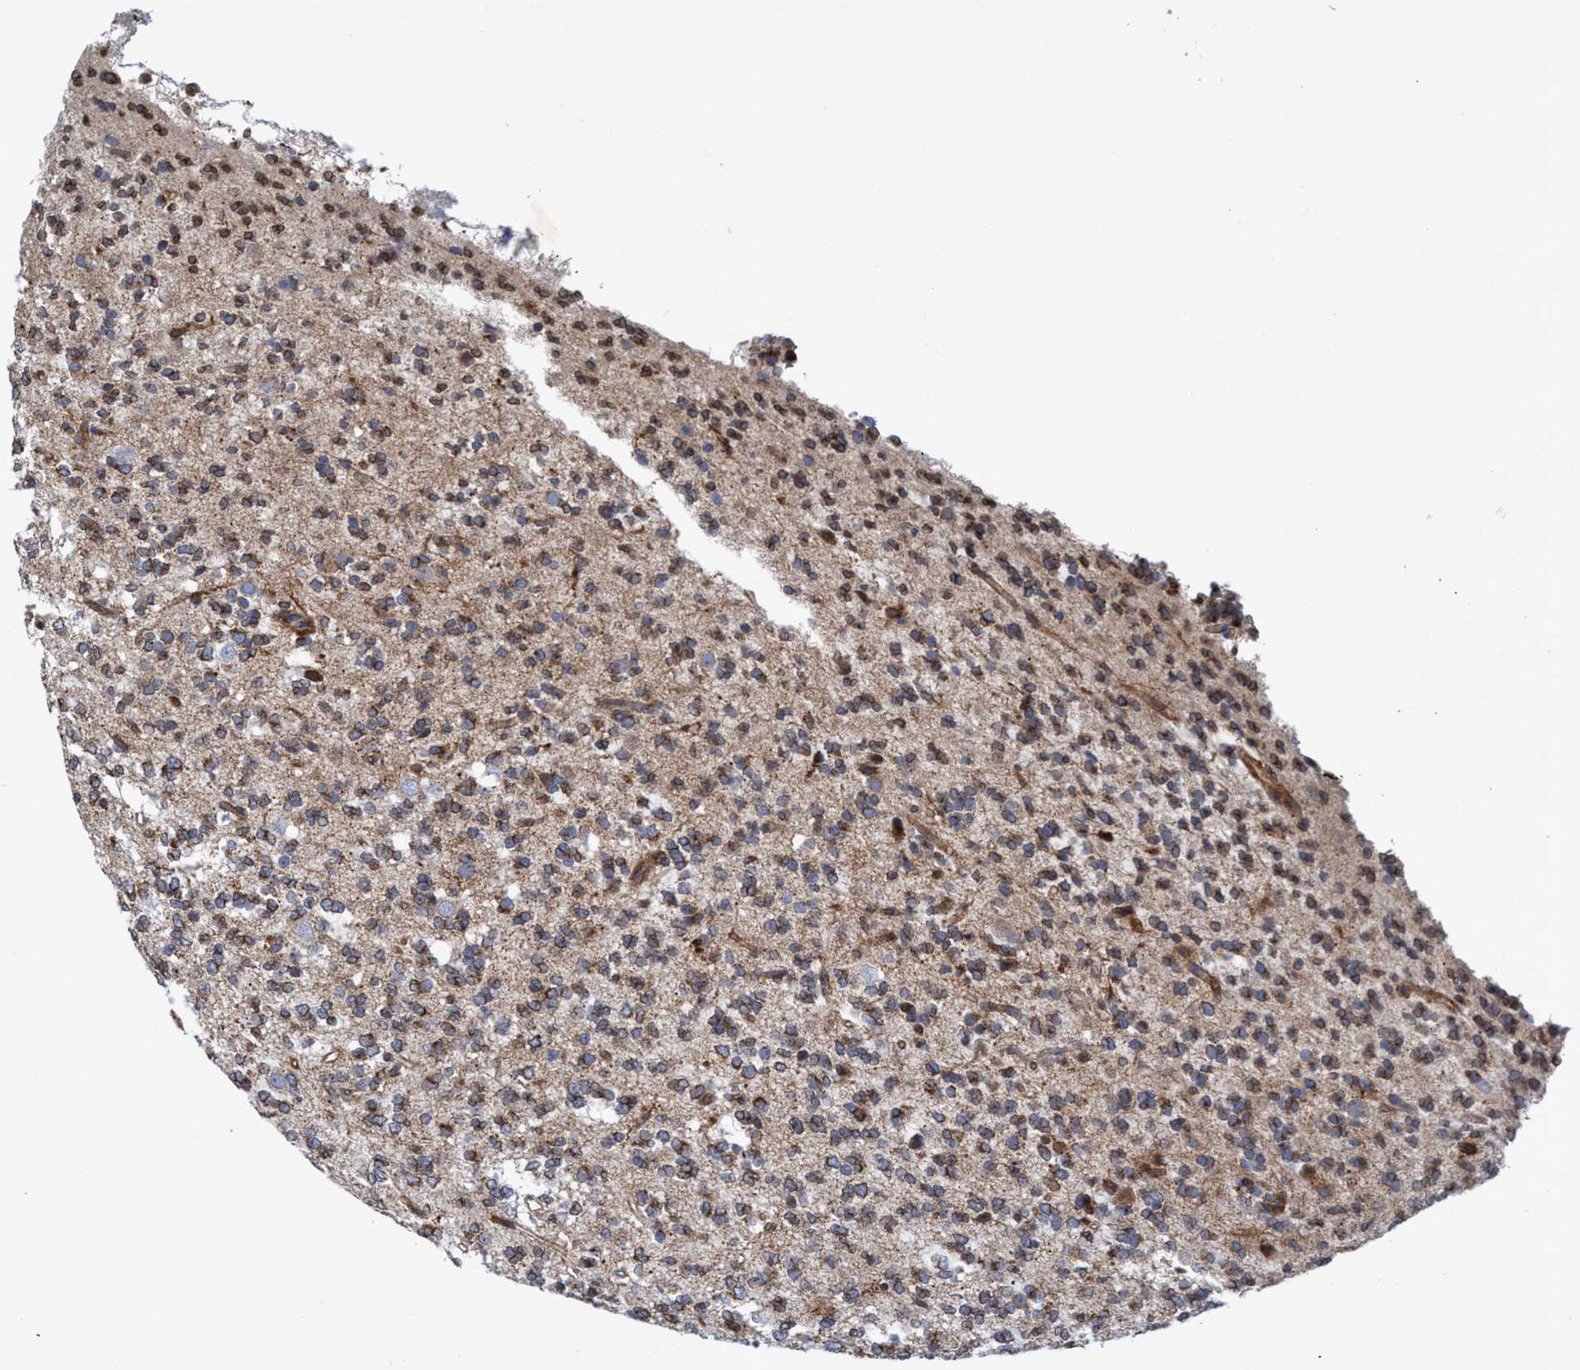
{"staining": {"intensity": "moderate", "quantity": ">75%", "location": "cytoplasmic/membranous"}, "tissue": "glioma", "cell_type": "Tumor cells", "image_type": "cancer", "snomed": [{"axis": "morphology", "description": "Glioma, malignant, Low grade"}, {"axis": "topography", "description": "Brain"}], "caption": "There is medium levels of moderate cytoplasmic/membranous staining in tumor cells of glioma, as demonstrated by immunohistochemical staining (brown color).", "gene": "SLC16A3", "patient": {"sex": "male", "age": 38}}